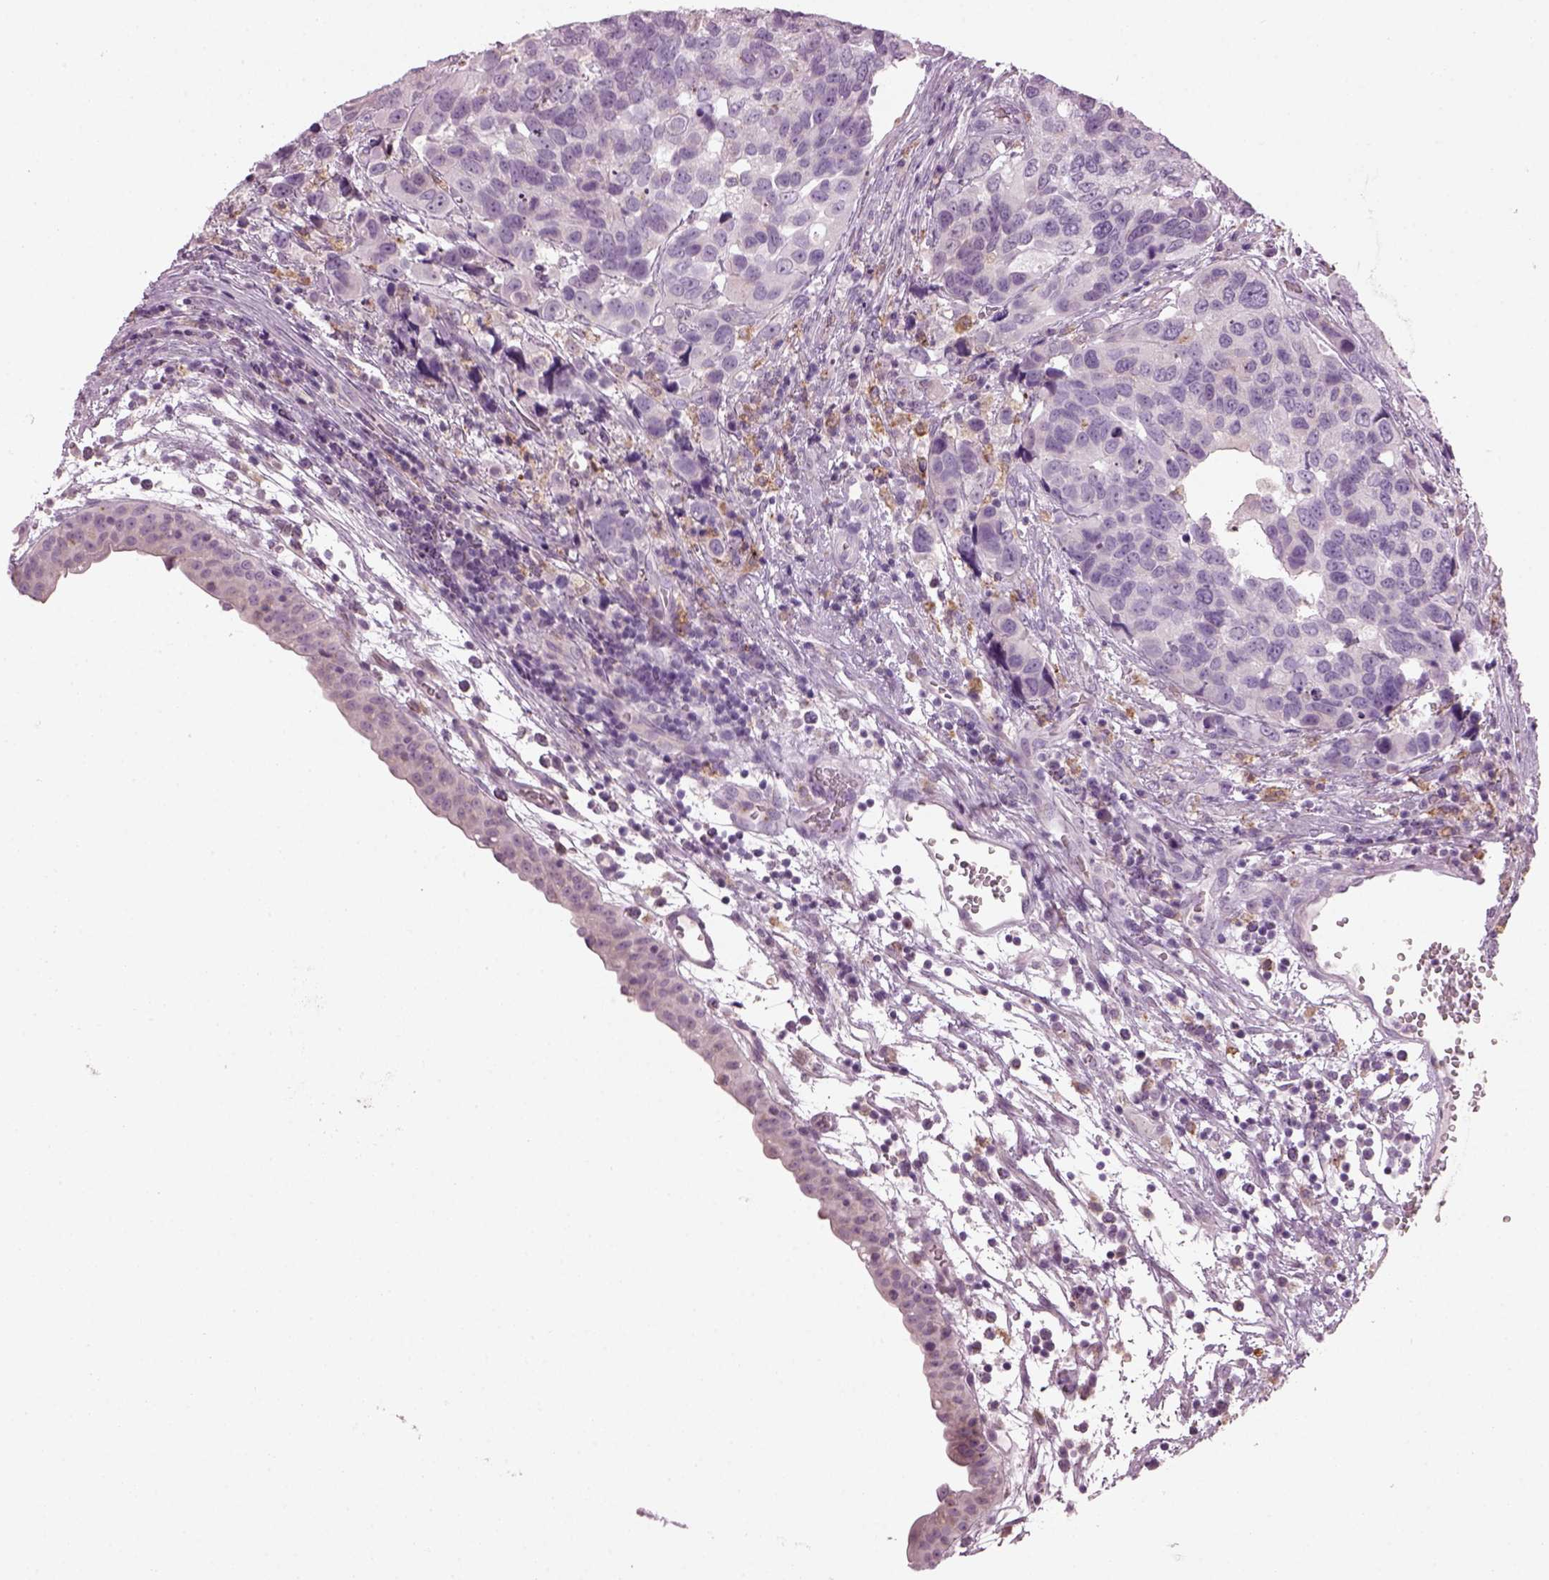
{"staining": {"intensity": "negative", "quantity": "none", "location": "none"}, "tissue": "urothelial cancer", "cell_type": "Tumor cells", "image_type": "cancer", "snomed": [{"axis": "morphology", "description": "Urothelial carcinoma, High grade"}, {"axis": "topography", "description": "Urinary bladder"}], "caption": "There is no significant positivity in tumor cells of urothelial carcinoma (high-grade).", "gene": "TMEM231", "patient": {"sex": "male", "age": 60}}